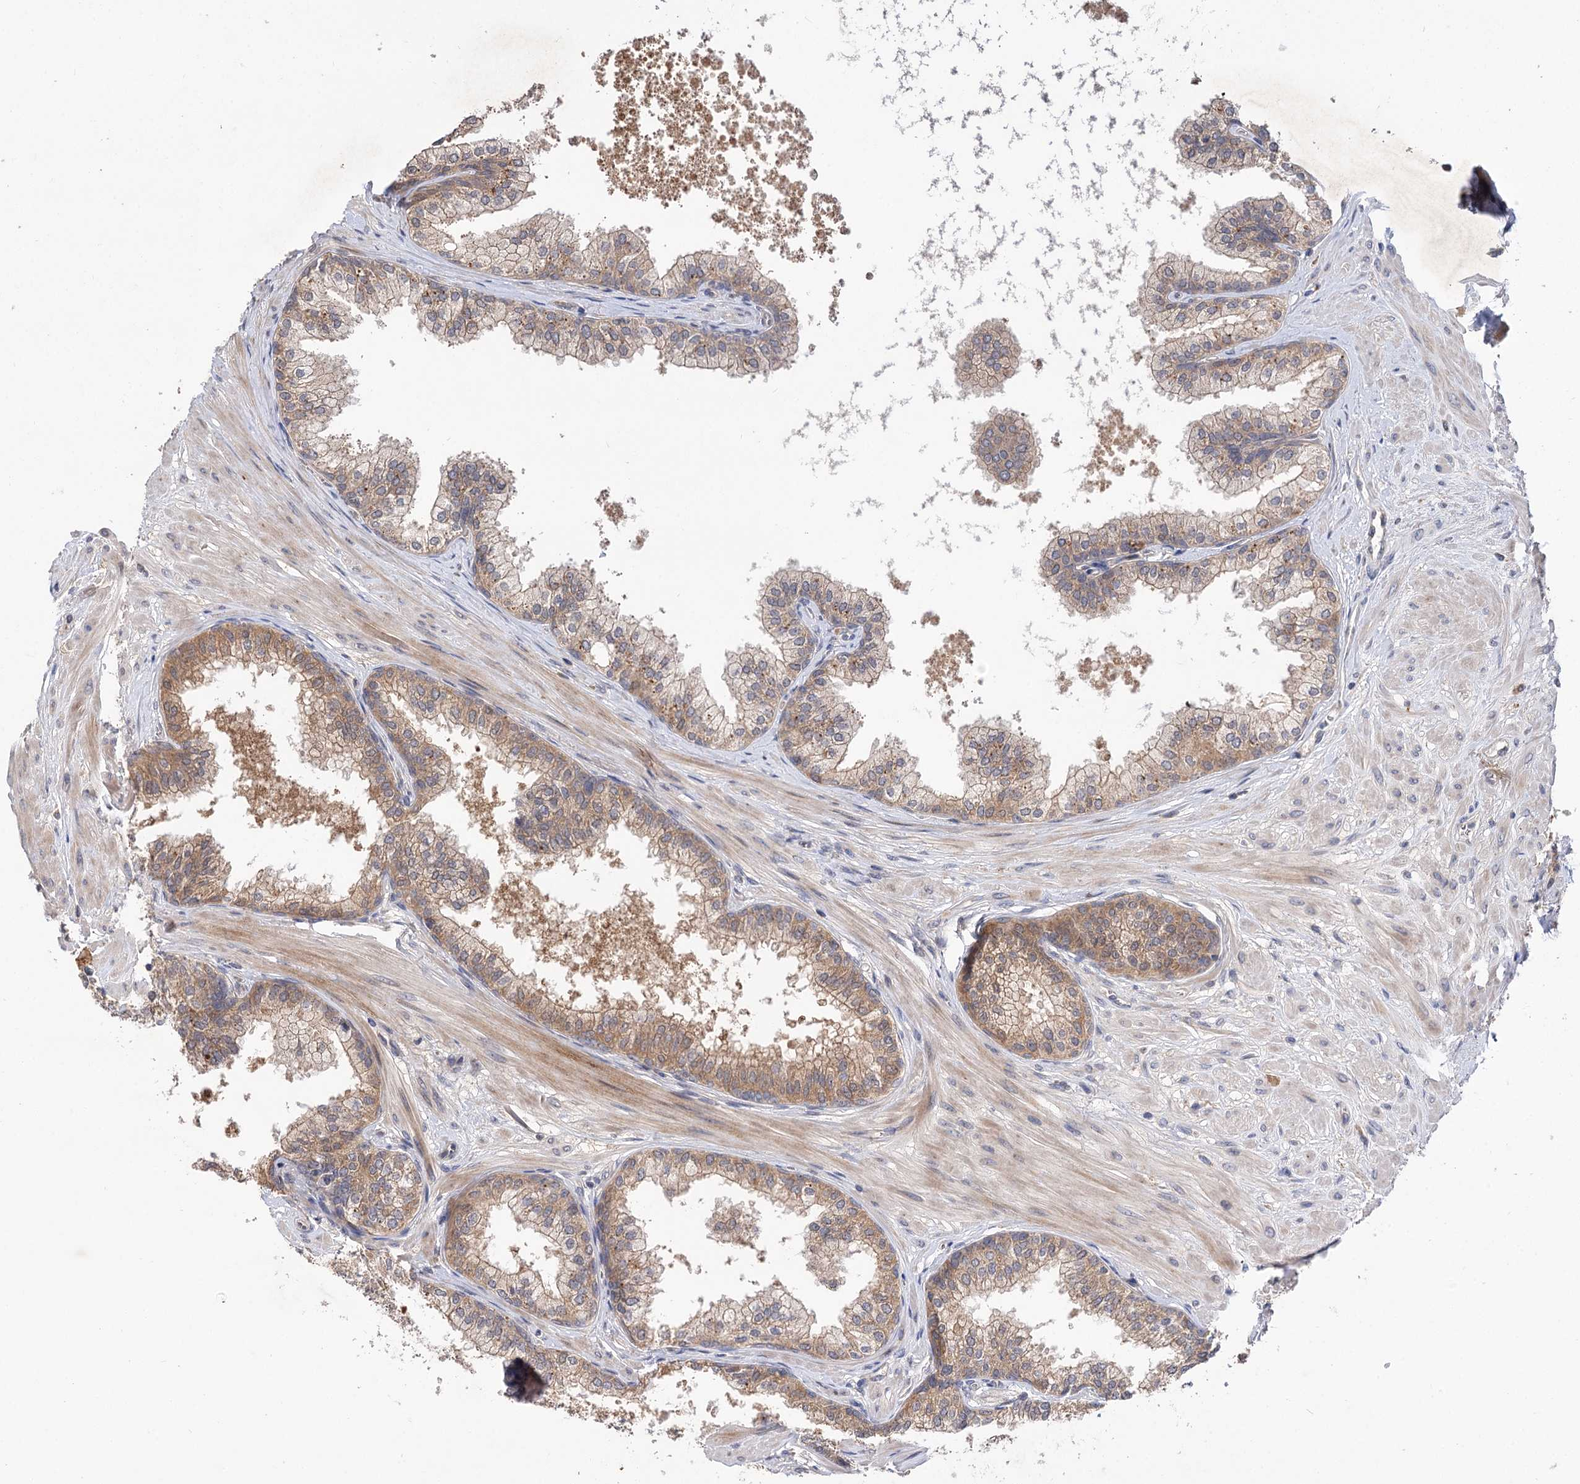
{"staining": {"intensity": "moderate", "quantity": "25%-75%", "location": "cytoplasmic/membranous"}, "tissue": "prostate", "cell_type": "Glandular cells", "image_type": "normal", "snomed": [{"axis": "morphology", "description": "Normal tissue, NOS"}, {"axis": "topography", "description": "Prostate"}], "caption": "A brown stain shows moderate cytoplasmic/membranous expression of a protein in glandular cells of benign human prostate.", "gene": "FBXW8", "patient": {"sex": "male", "age": 60}}